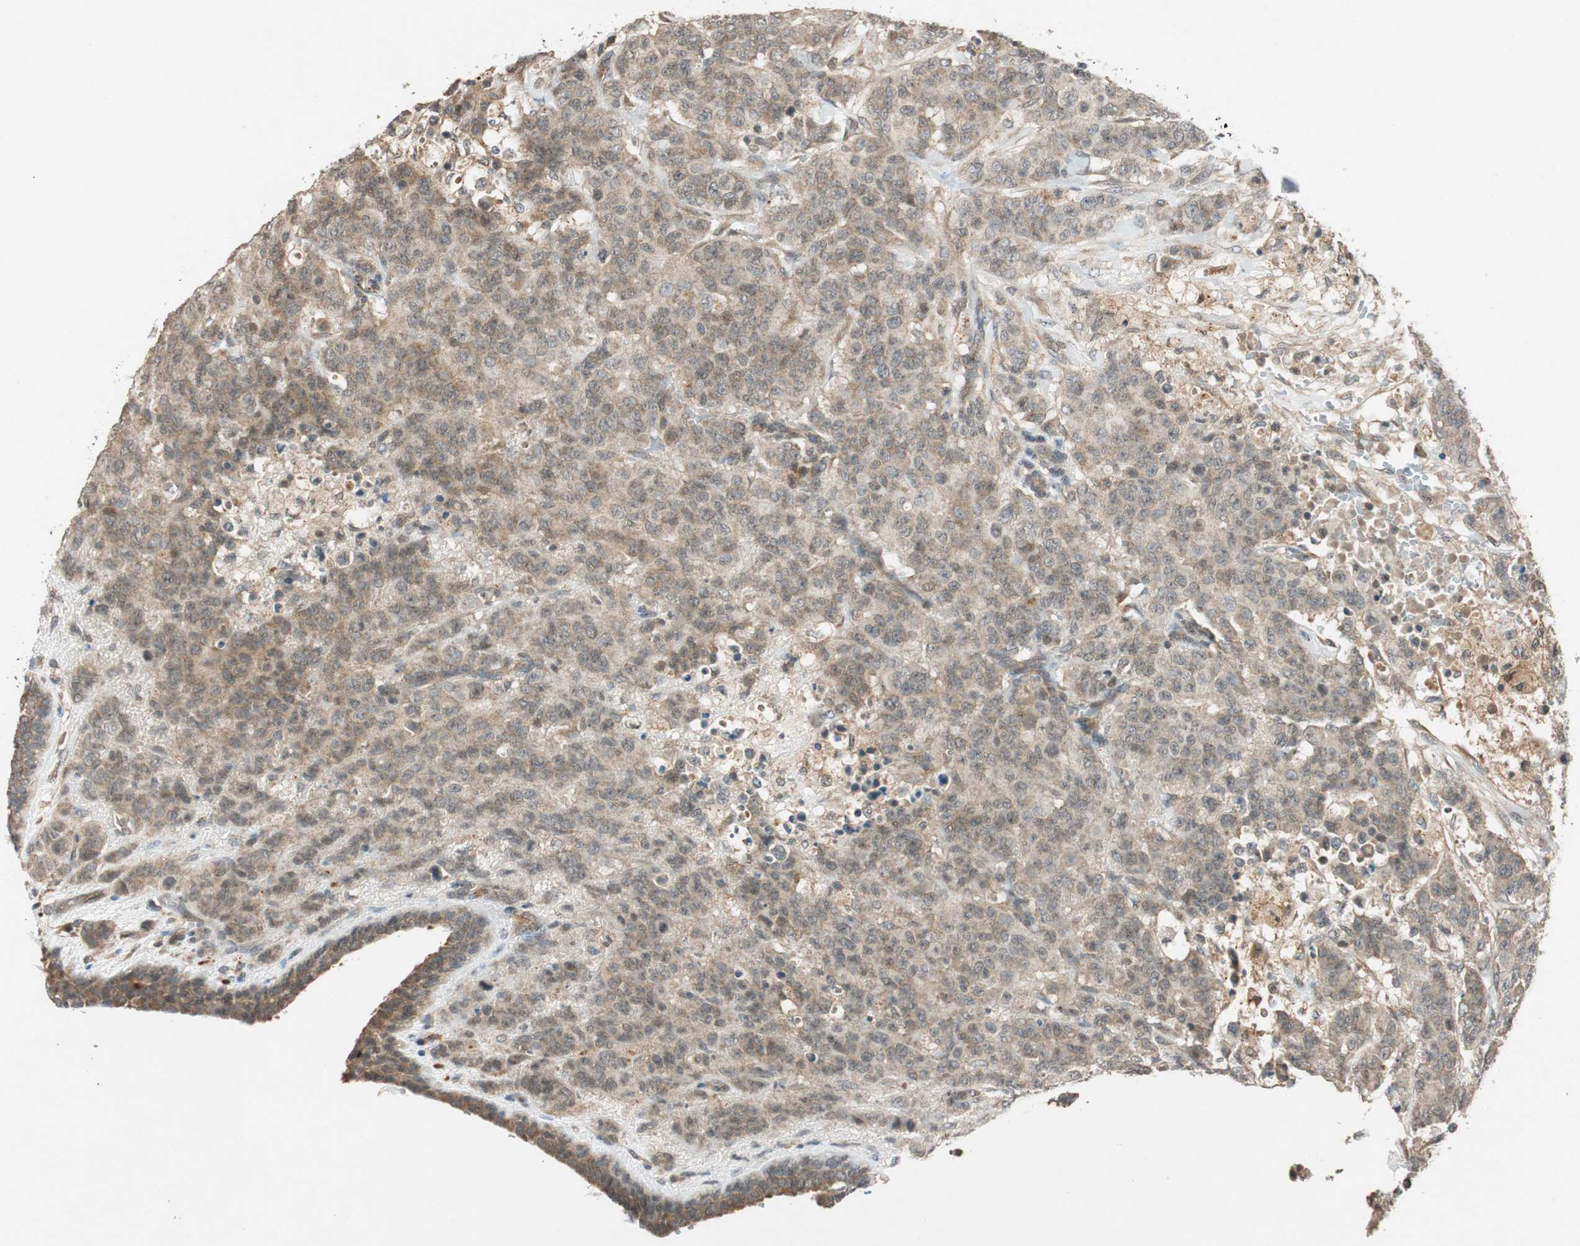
{"staining": {"intensity": "weak", "quantity": ">75%", "location": "cytoplasmic/membranous"}, "tissue": "breast cancer", "cell_type": "Tumor cells", "image_type": "cancer", "snomed": [{"axis": "morphology", "description": "Duct carcinoma"}, {"axis": "topography", "description": "Breast"}], "caption": "Brown immunohistochemical staining in breast intraductal carcinoma shows weak cytoplasmic/membranous positivity in about >75% of tumor cells.", "gene": "GLB1", "patient": {"sex": "female", "age": 40}}